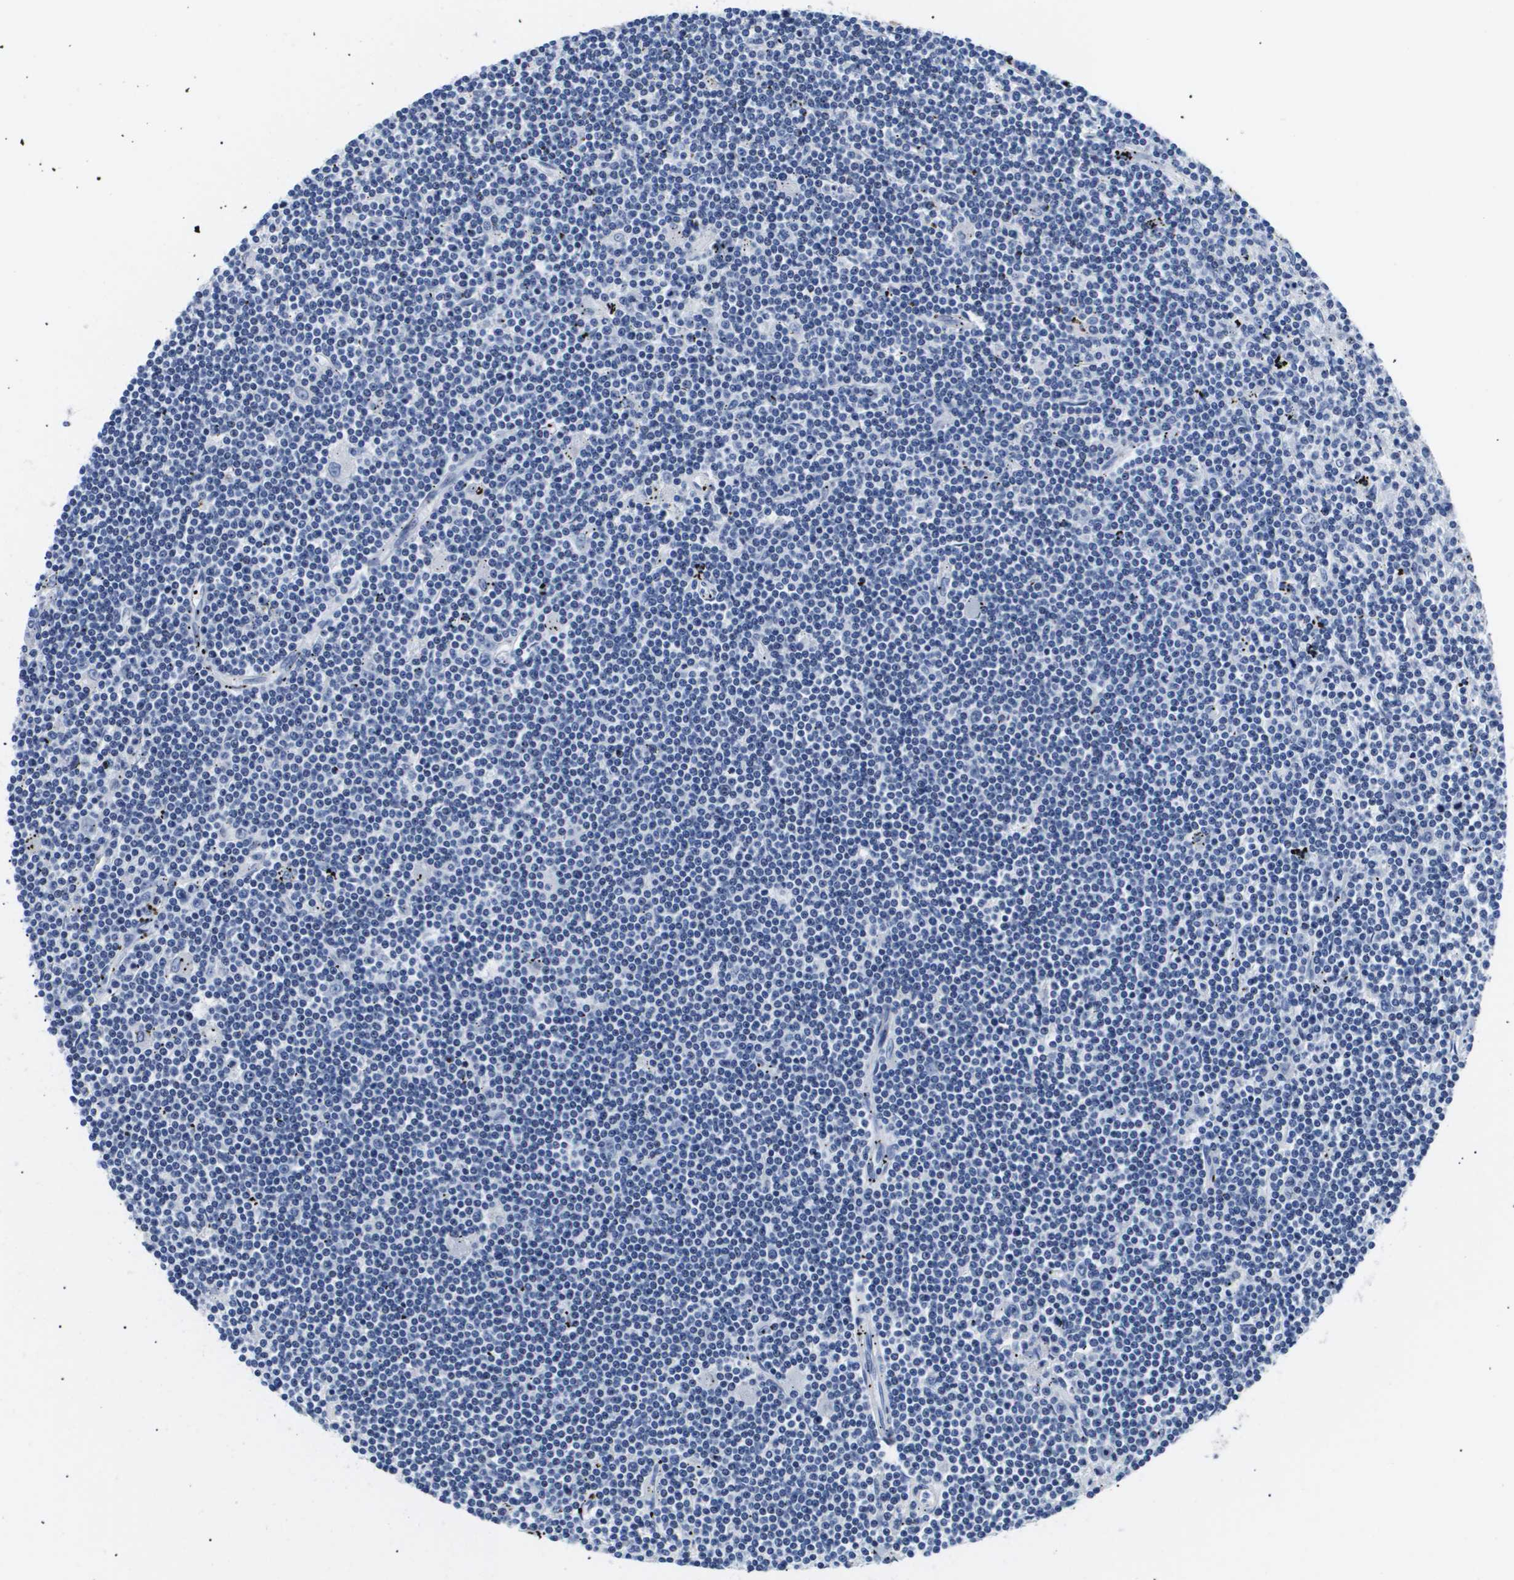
{"staining": {"intensity": "negative", "quantity": "none", "location": "none"}, "tissue": "lymphoma", "cell_type": "Tumor cells", "image_type": "cancer", "snomed": [{"axis": "morphology", "description": "Malignant lymphoma, non-Hodgkin's type, Low grade"}, {"axis": "topography", "description": "Spleen"}], "caption": "This is a image of immunohistochemistry (IHC) staining of lymphoma, which shows no expression in tumor cells. (IHC, brightfield microscopy, high magnification).", "gene": "SHD", "patient": {"sex": "male", "age": 76}}